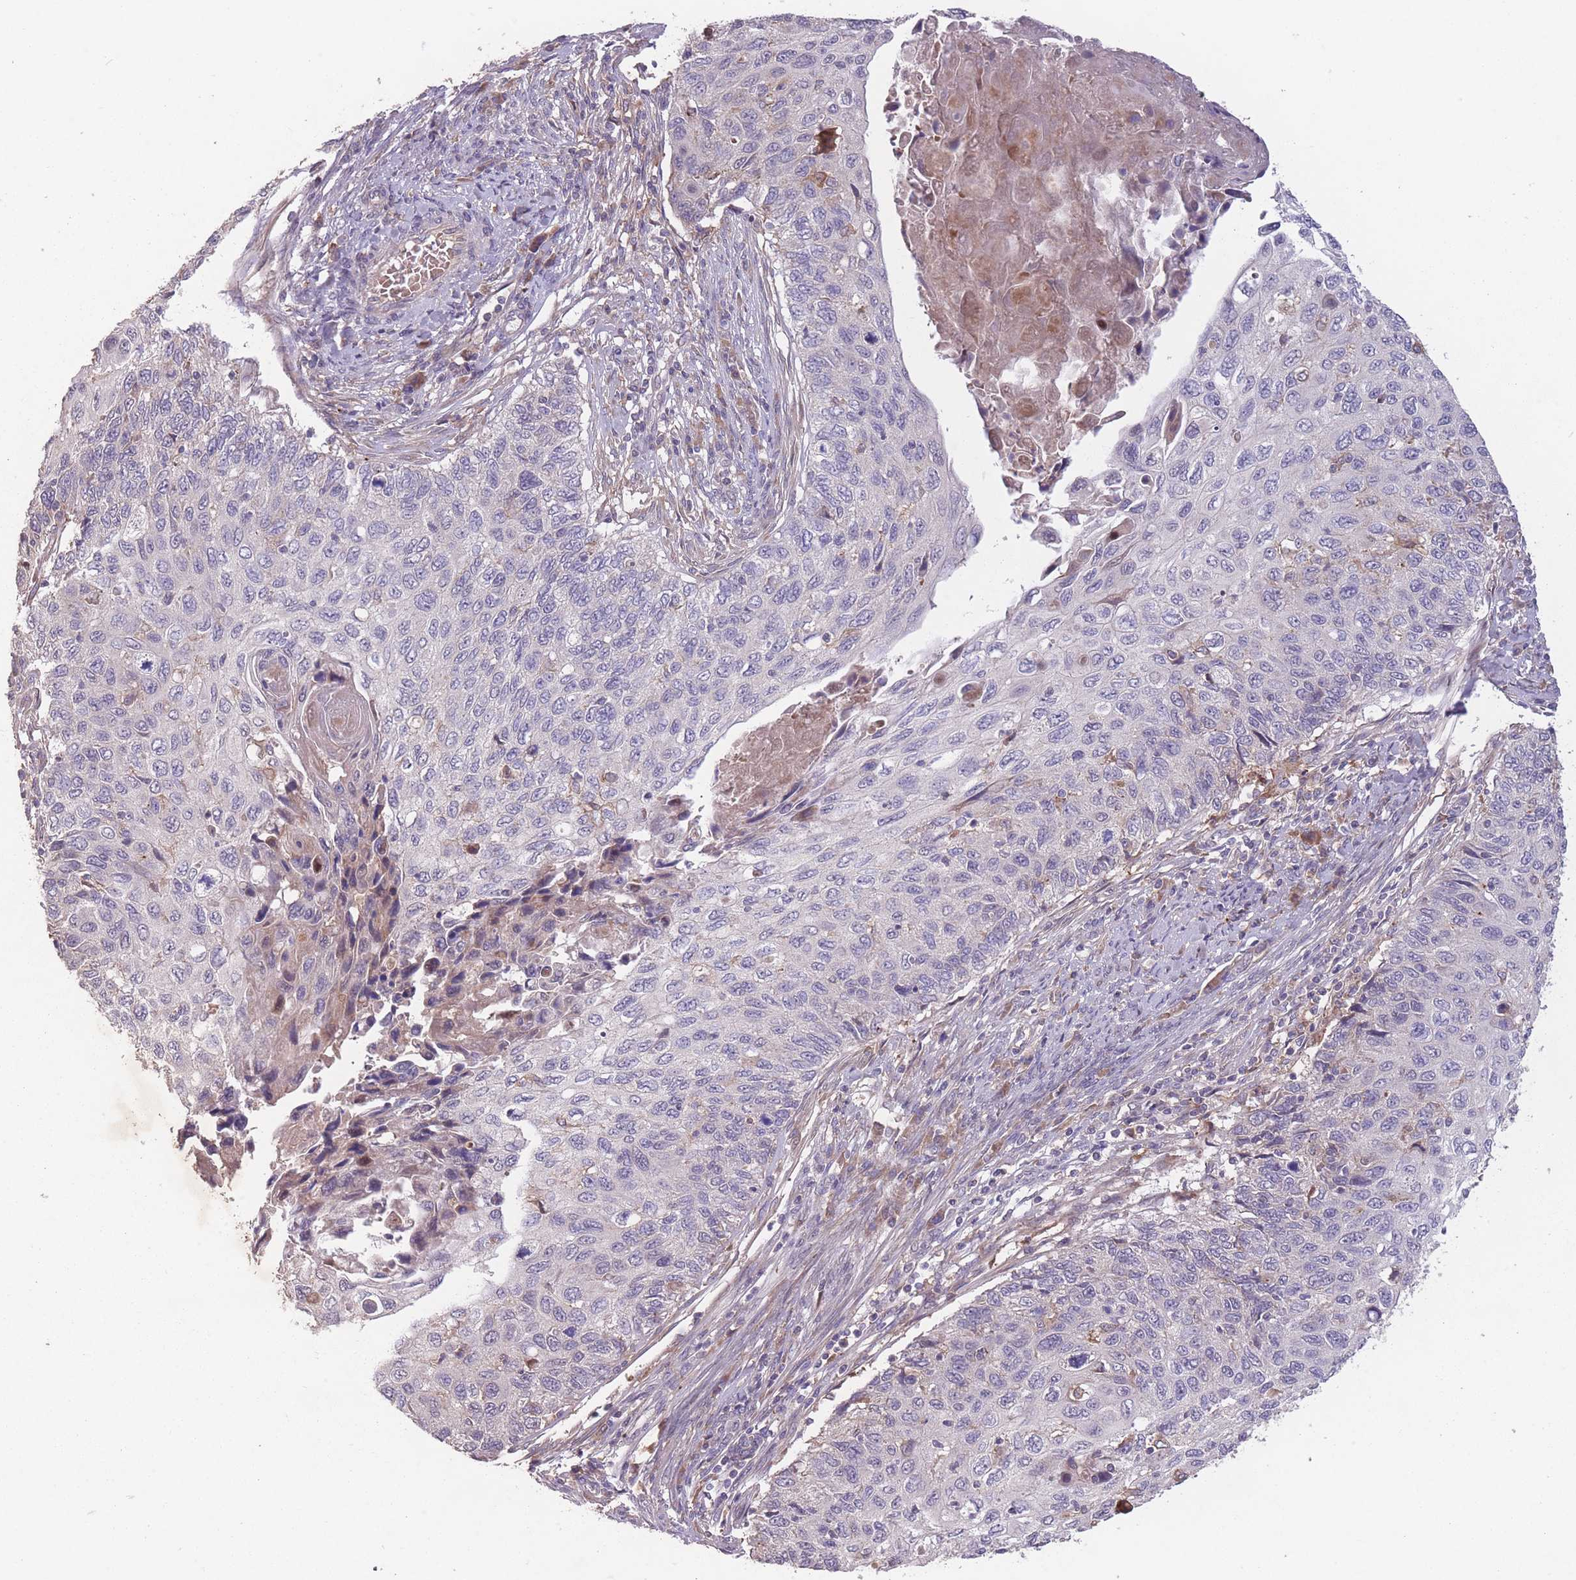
{"staining": {"intensity": "negative", "quantity": "none", "location": "none"}, "tissue": "cervical cancer", "cell_type": "Tumor cells", "image_type": "cancer", "snomed": [{"axis": "morphology", "description": "Squamous cell carcinoma, NOS"}, {"axis": "topography", "description": "Cervix"}], "caption": "Immunohistochemistry photomicrograph of human squamous cell carcinoma (cervical) stained for a protein (brown), which demonstrates no staining in tumor cells.", "gene": "OR2V2", "patient": {"sex": "female", "age": 70}}